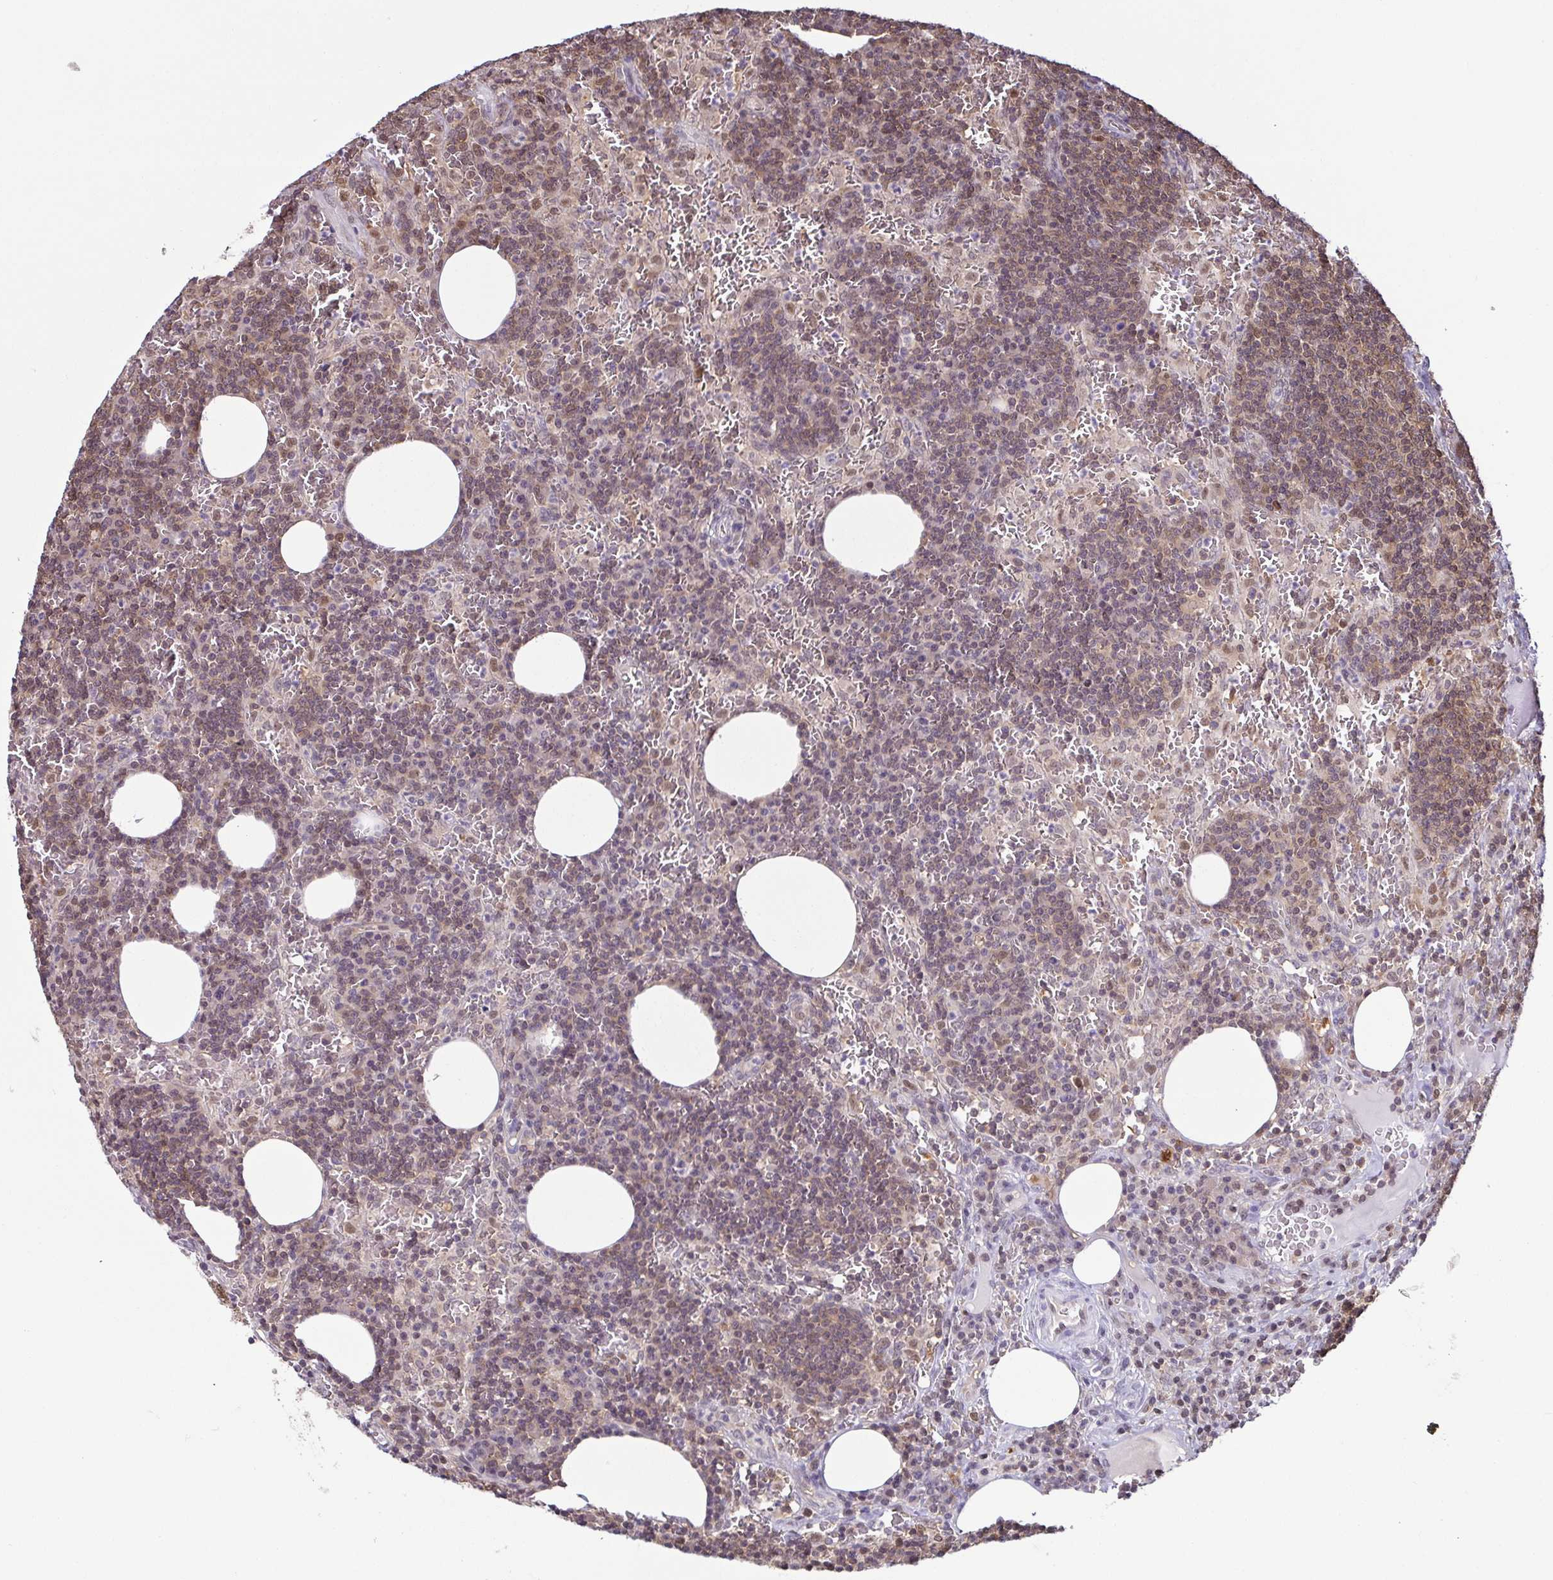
{"staining": {"intensity": "negative", "quantity": "none", "location": "none"}, "tissue": "lymph node", "cell_type": "Germinal center cells", "image_type": "normal", "snomed": [{"axis": "morphology", "description": "Normal tissue, NOS"}, {"axis": "topography", "description": "Lymph node"}], "caption": "Normal lymph node was stained to show a protein in brown. There is no significant positivity in germinal center cells. (DAB (3,3'-diaminobenzidine) IHC, high magnification).", "gene": "PSMB9", "patient": {"sex": "male", "age": 67}}